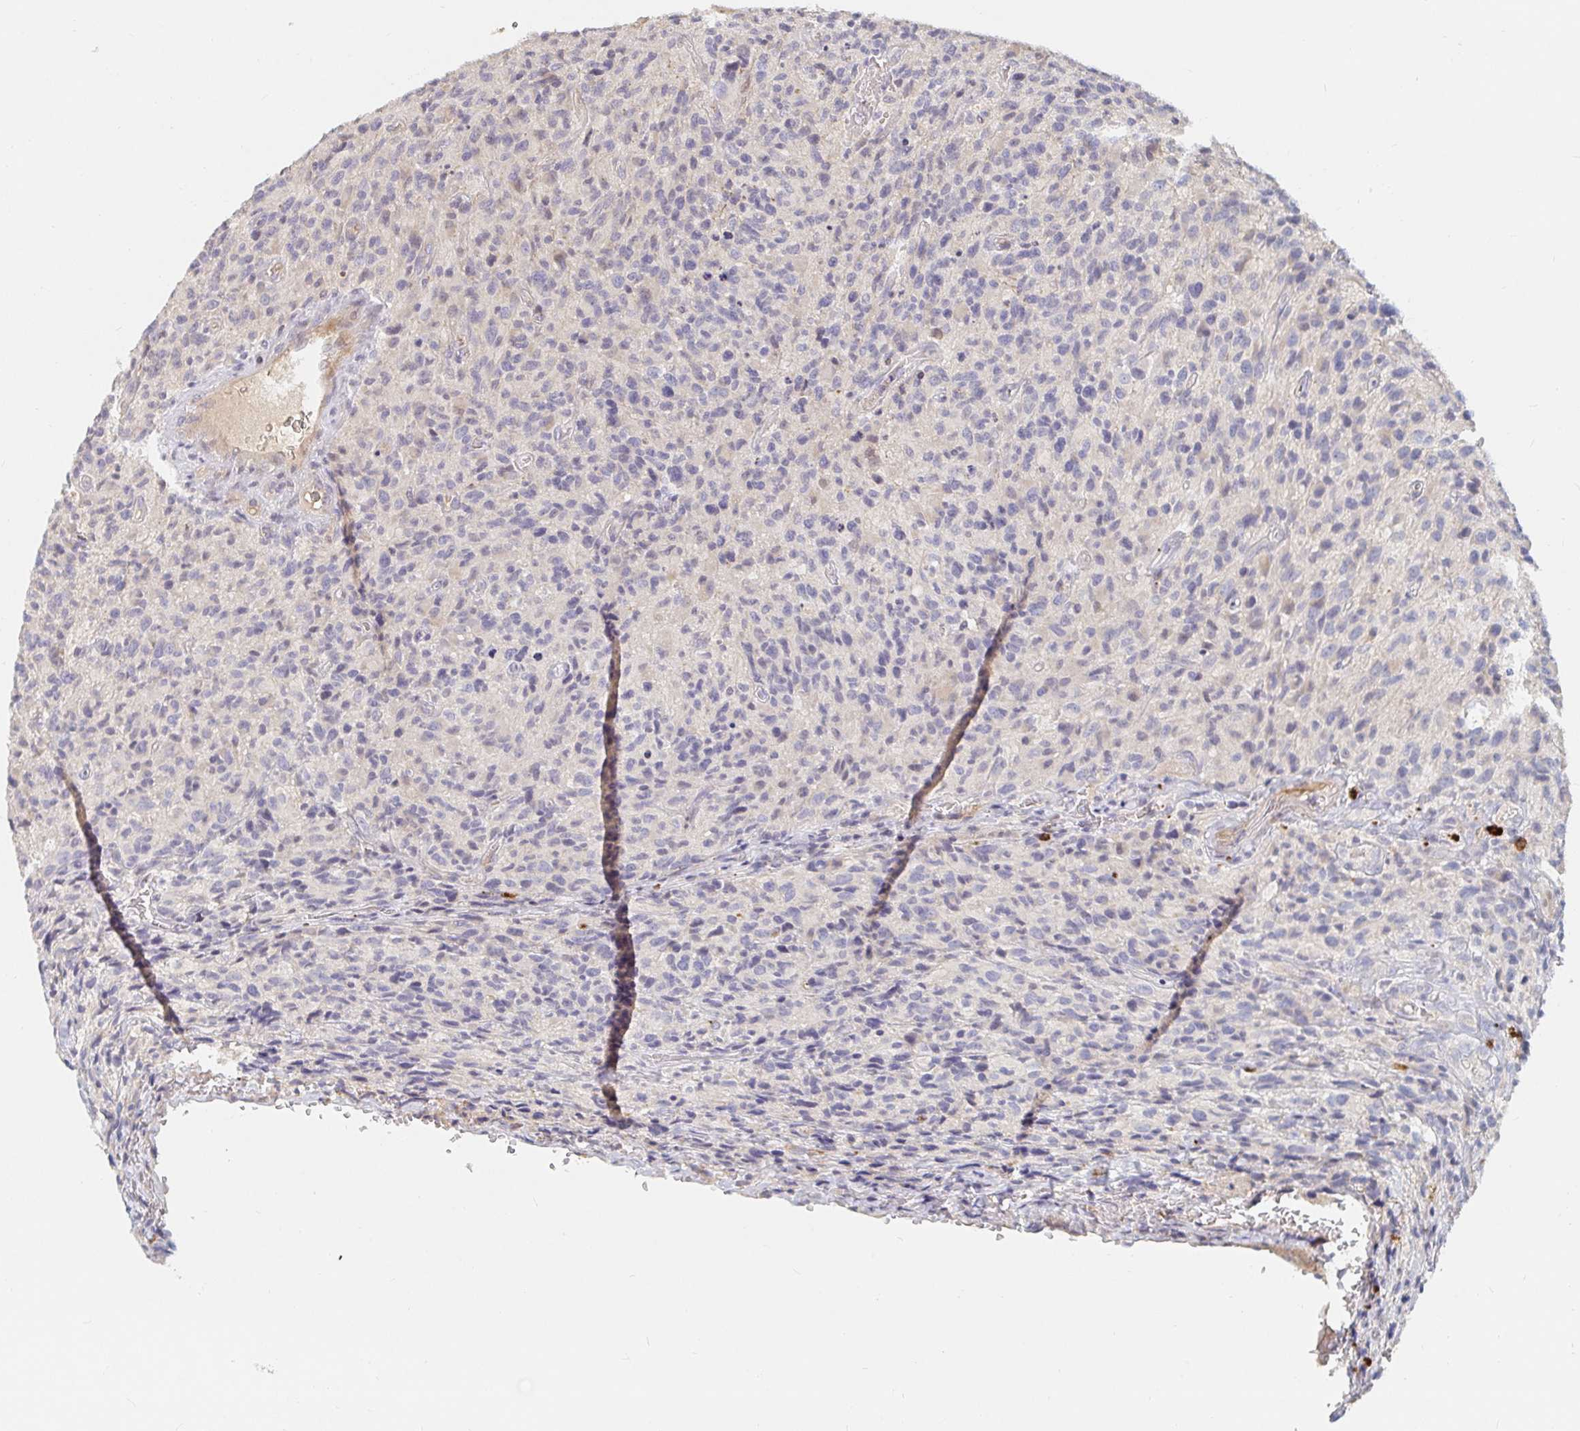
{"staining": {"intensity": "negative", "quantity": "none", "location": "none"}, "tissue": "glioma", "cell_type": "Tumor cells", "image_type": "cancer", "snomed": [{"axis": "morphology", "description": "Glioma, malignant, High grade"}, {"axis": "topography", "description": "Brain"}], "caption": "This is an immunohistochemistry micrograph of human glioma. There is no staining in tumor cells.", "gene": "NME9", "patient": {"sex": "male", "age": 76}}